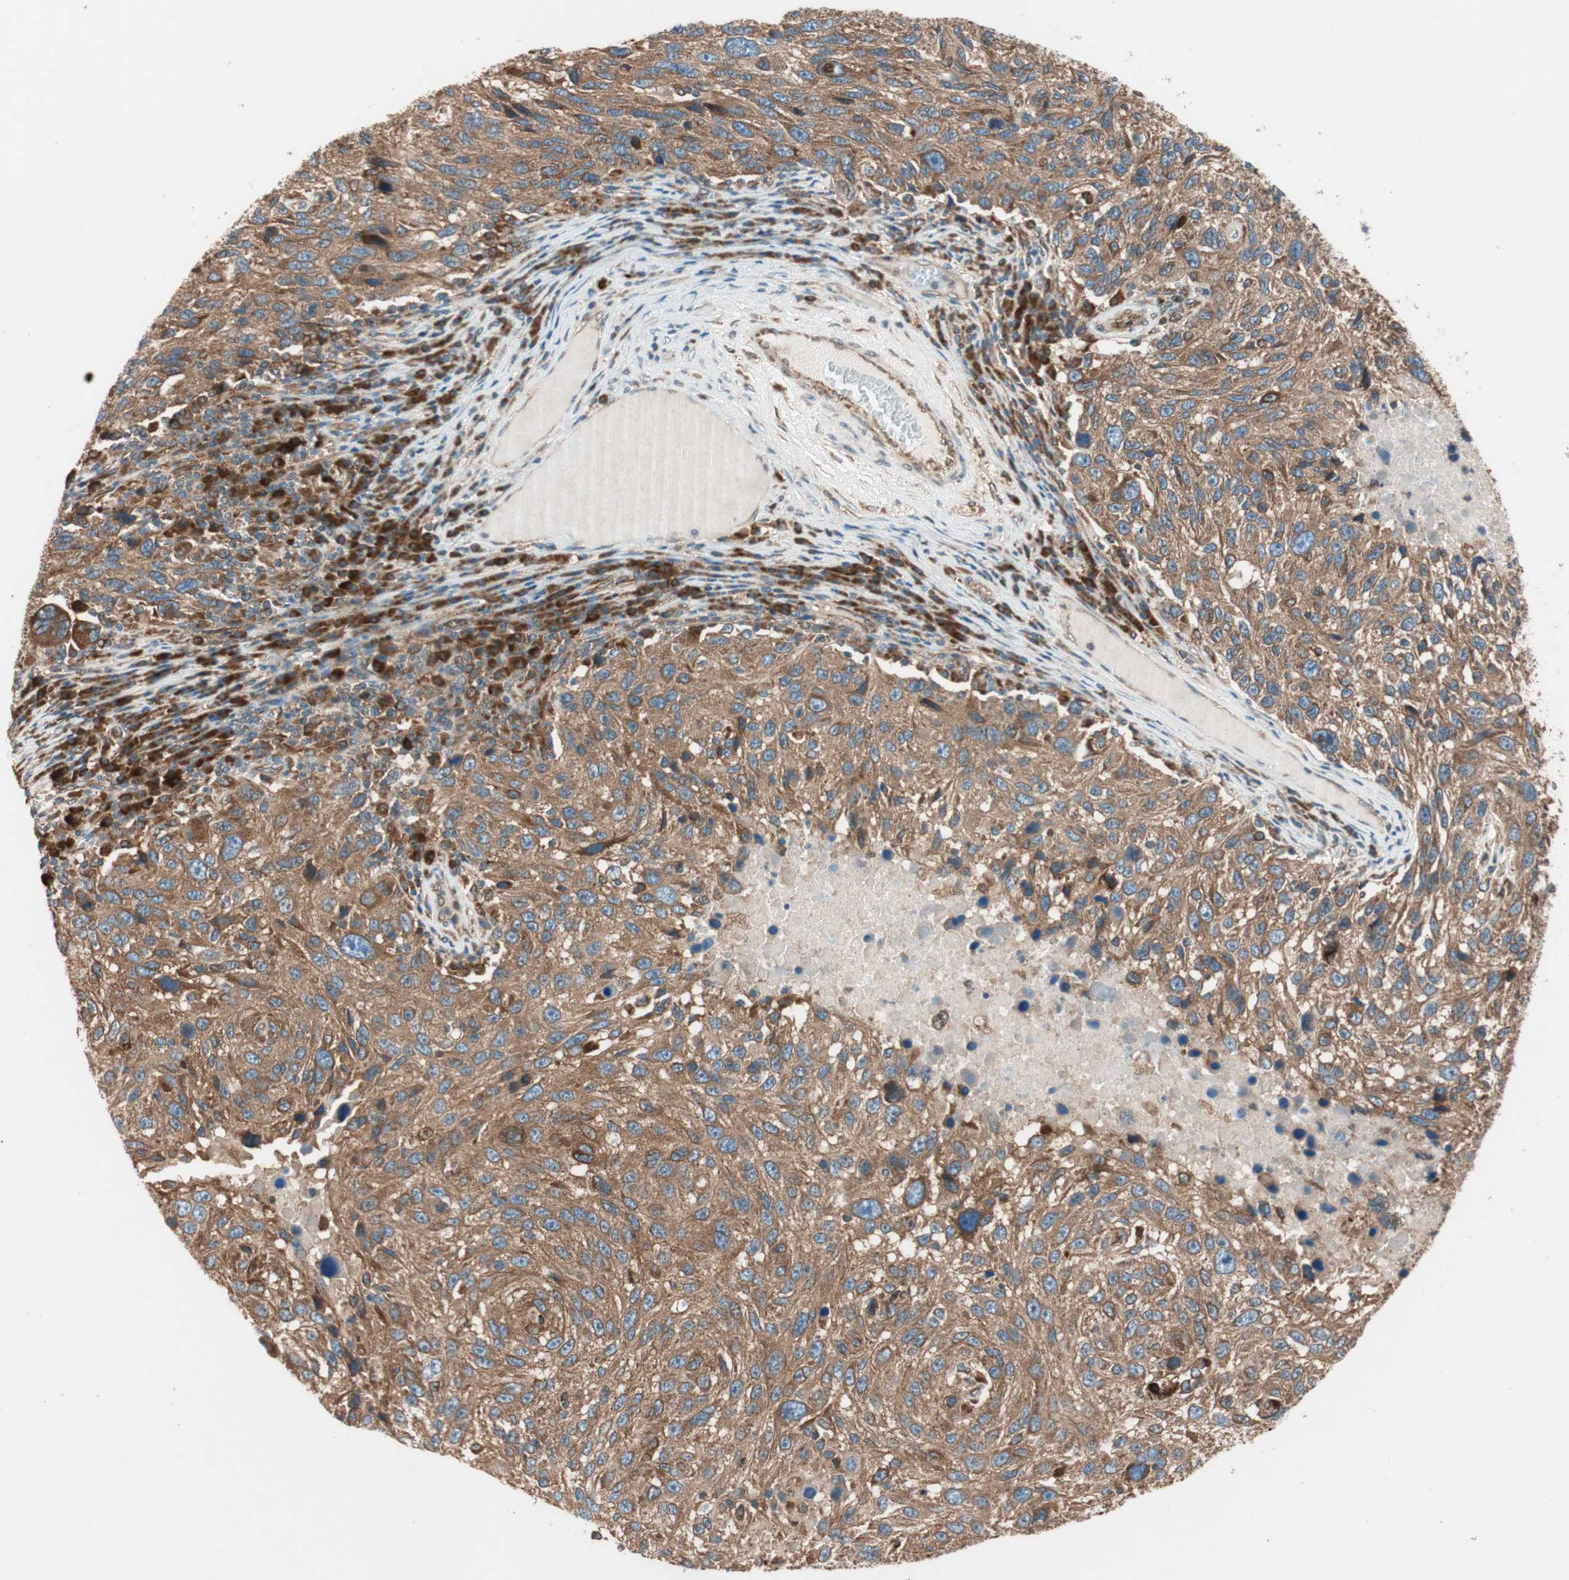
{"staining": {"intensity": "moderate", "quantity": ">75%", "location": "cytoplasmic/membranous"}, "tissue": "melanoma", "cell_type": "Tumor cells", "image_type": "cancer", "snomed": [{"axis": "morphology", "description": "Malignant melanoma, NOS"}, {"axis": "topography", "description": "Skin"}], "caption": "Tumor cells show medium levels of moderate cytoplasmic/membranous staining in approximately >75% of cells in malignant melanoma.", "gene": "RAB5A", "patient": {"sex": "male", "age": 53}}